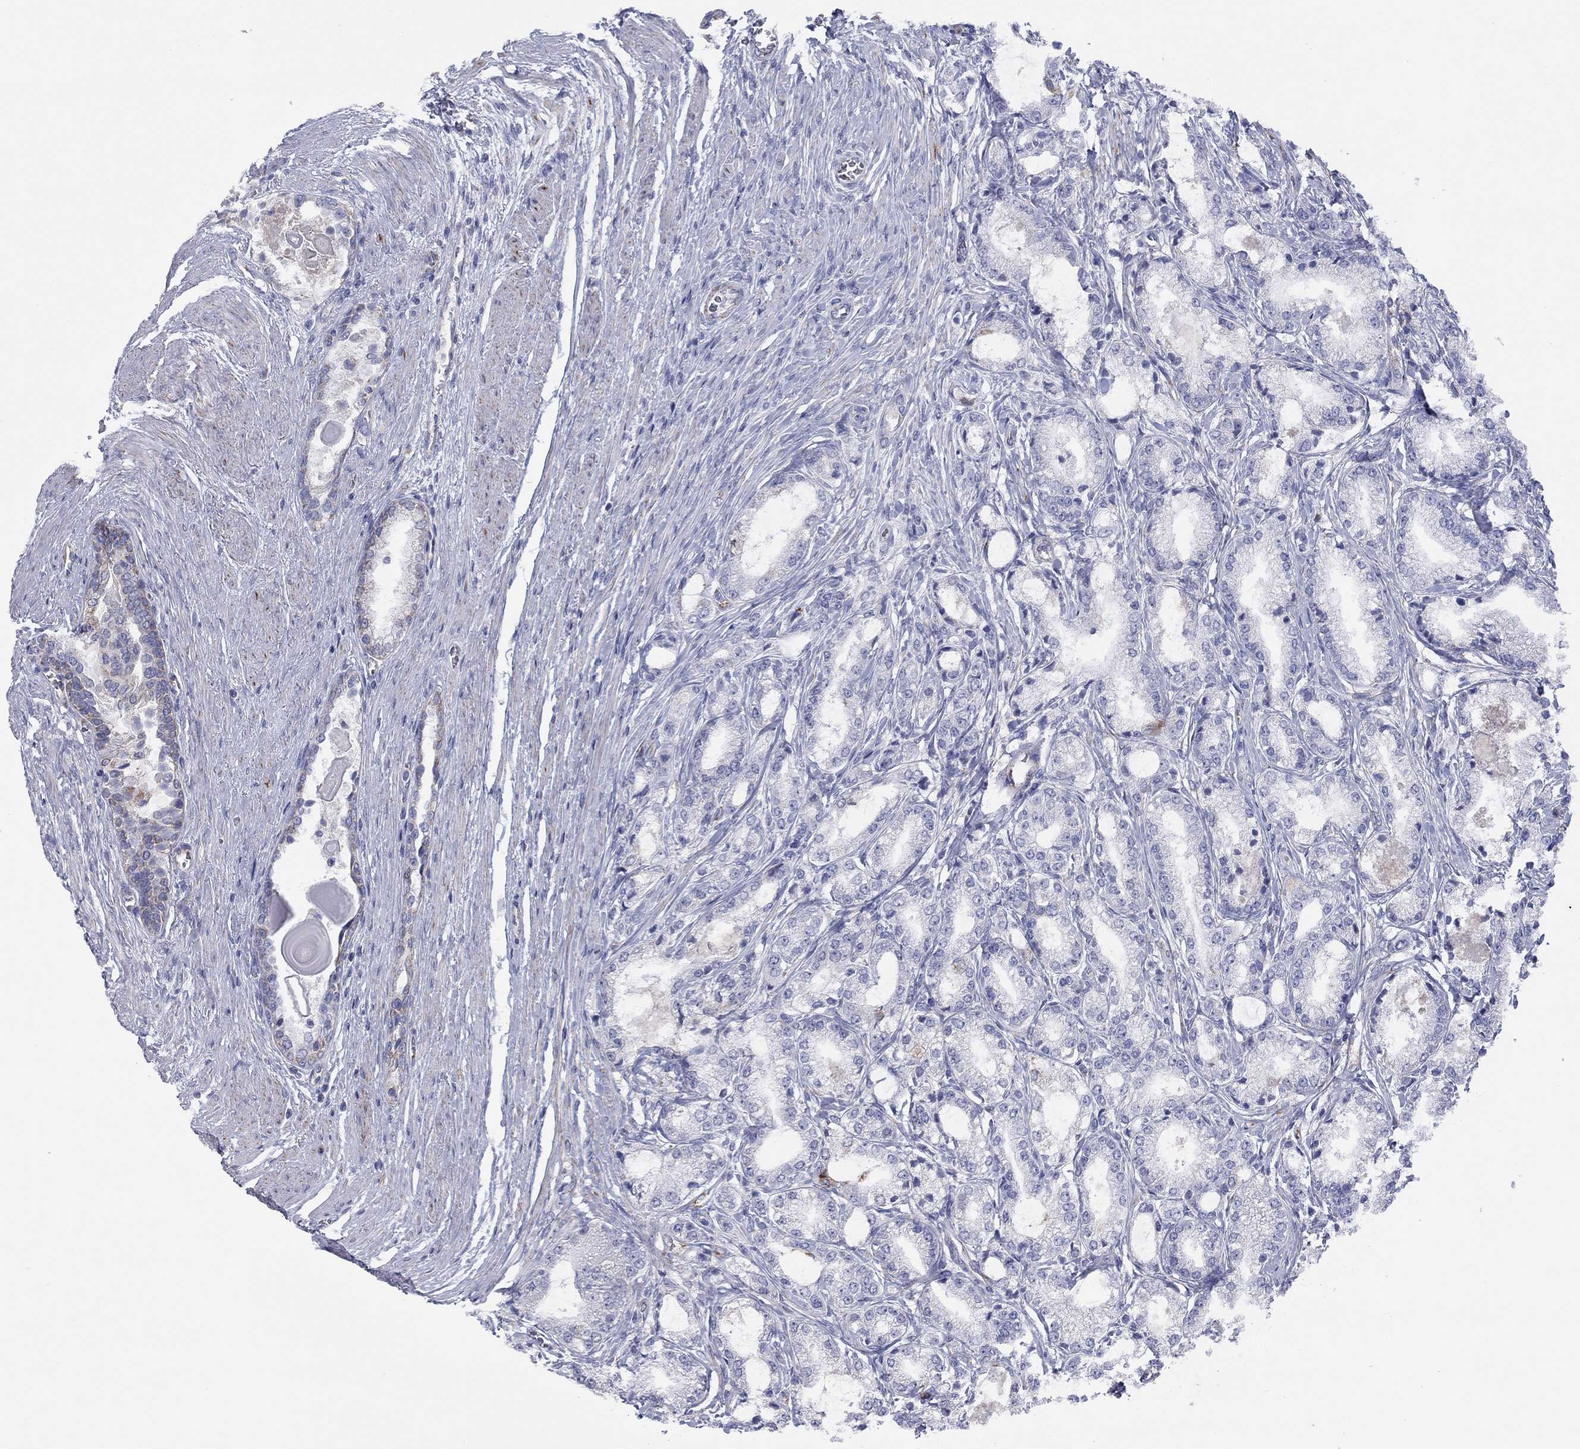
{"staining": {"intensity": "negative", "quantity": "none", "location": "none"}, "tissue": "prostate cancer", "cell_type": "Tumor cells", "image_type": "cancer", "snomed": [{"axis": "morphology", "description": "Adenocarcinoma, NOS"}, {"axis": "topography", "description": "Prostate and seminal vesicle, NOS"}, {"axis": "topography", "description": "Prostate"}], "caption": "Tumor cells are negative for protein expression in human adenocarcinoma (prostate). Nuclei are stained in blue.", "gene": "MGST3", "patient": {"sex": "male", "age": 62}}